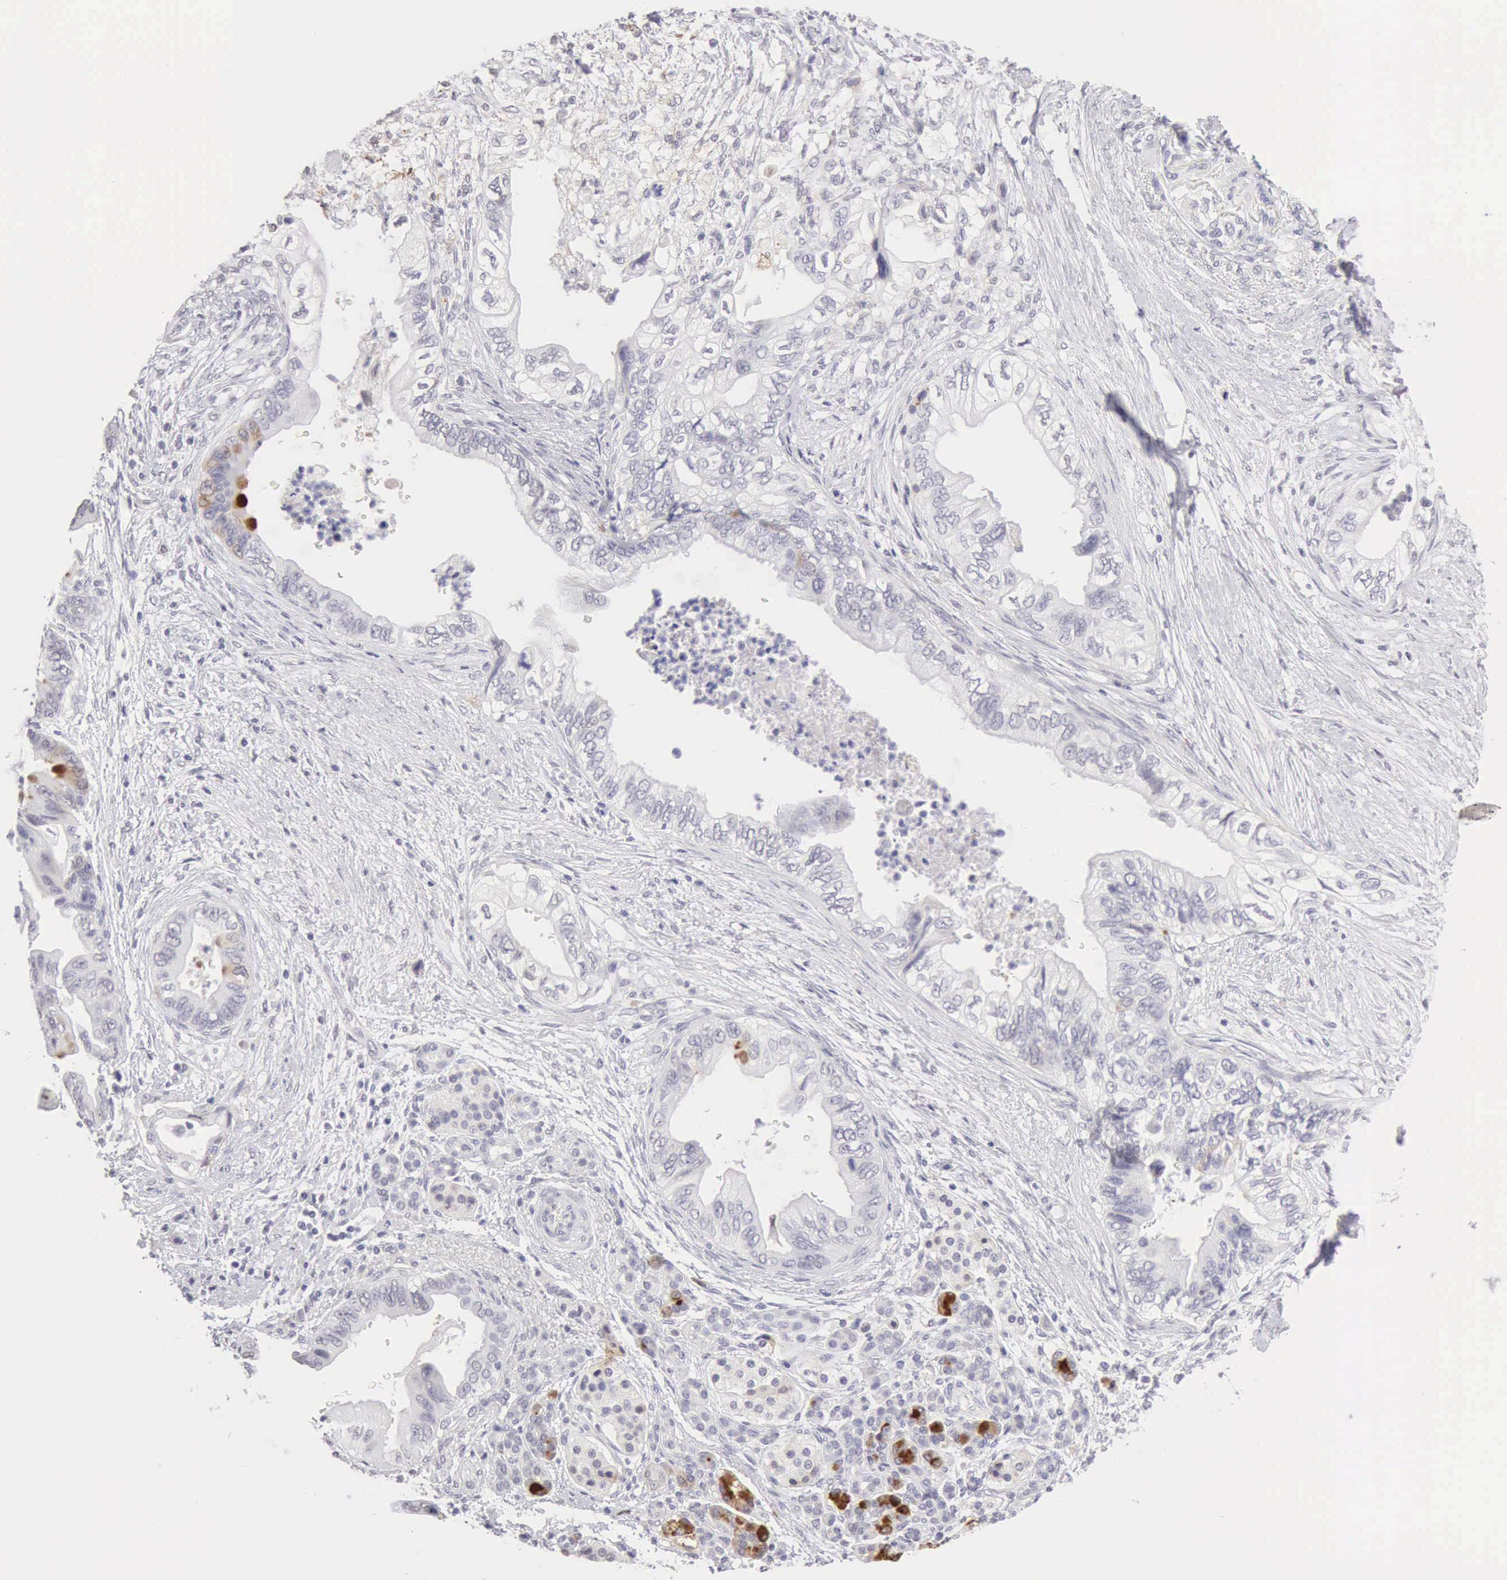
{"staining": {"intensity": "moderate", "quantity": "<25%", "location": "cytoplasmic/membranous"}, "tissue": "pancreatic cancer", "cell_type": "Tumor cells", "image_type": "cancer", "snomed": [{"axis": "morphology", "description": "Adenocarcinoma, NOS"}, {"axis": "topography", "description": "Pancreas"}], "caption": "Tumor cells demonstrate low levels of moderate cytoplasmic/membranous staining in about <25% of cells in human pancreatic cancer.", "gene": "RNASE1", "patient": {"sex": "female", "age": 66}}